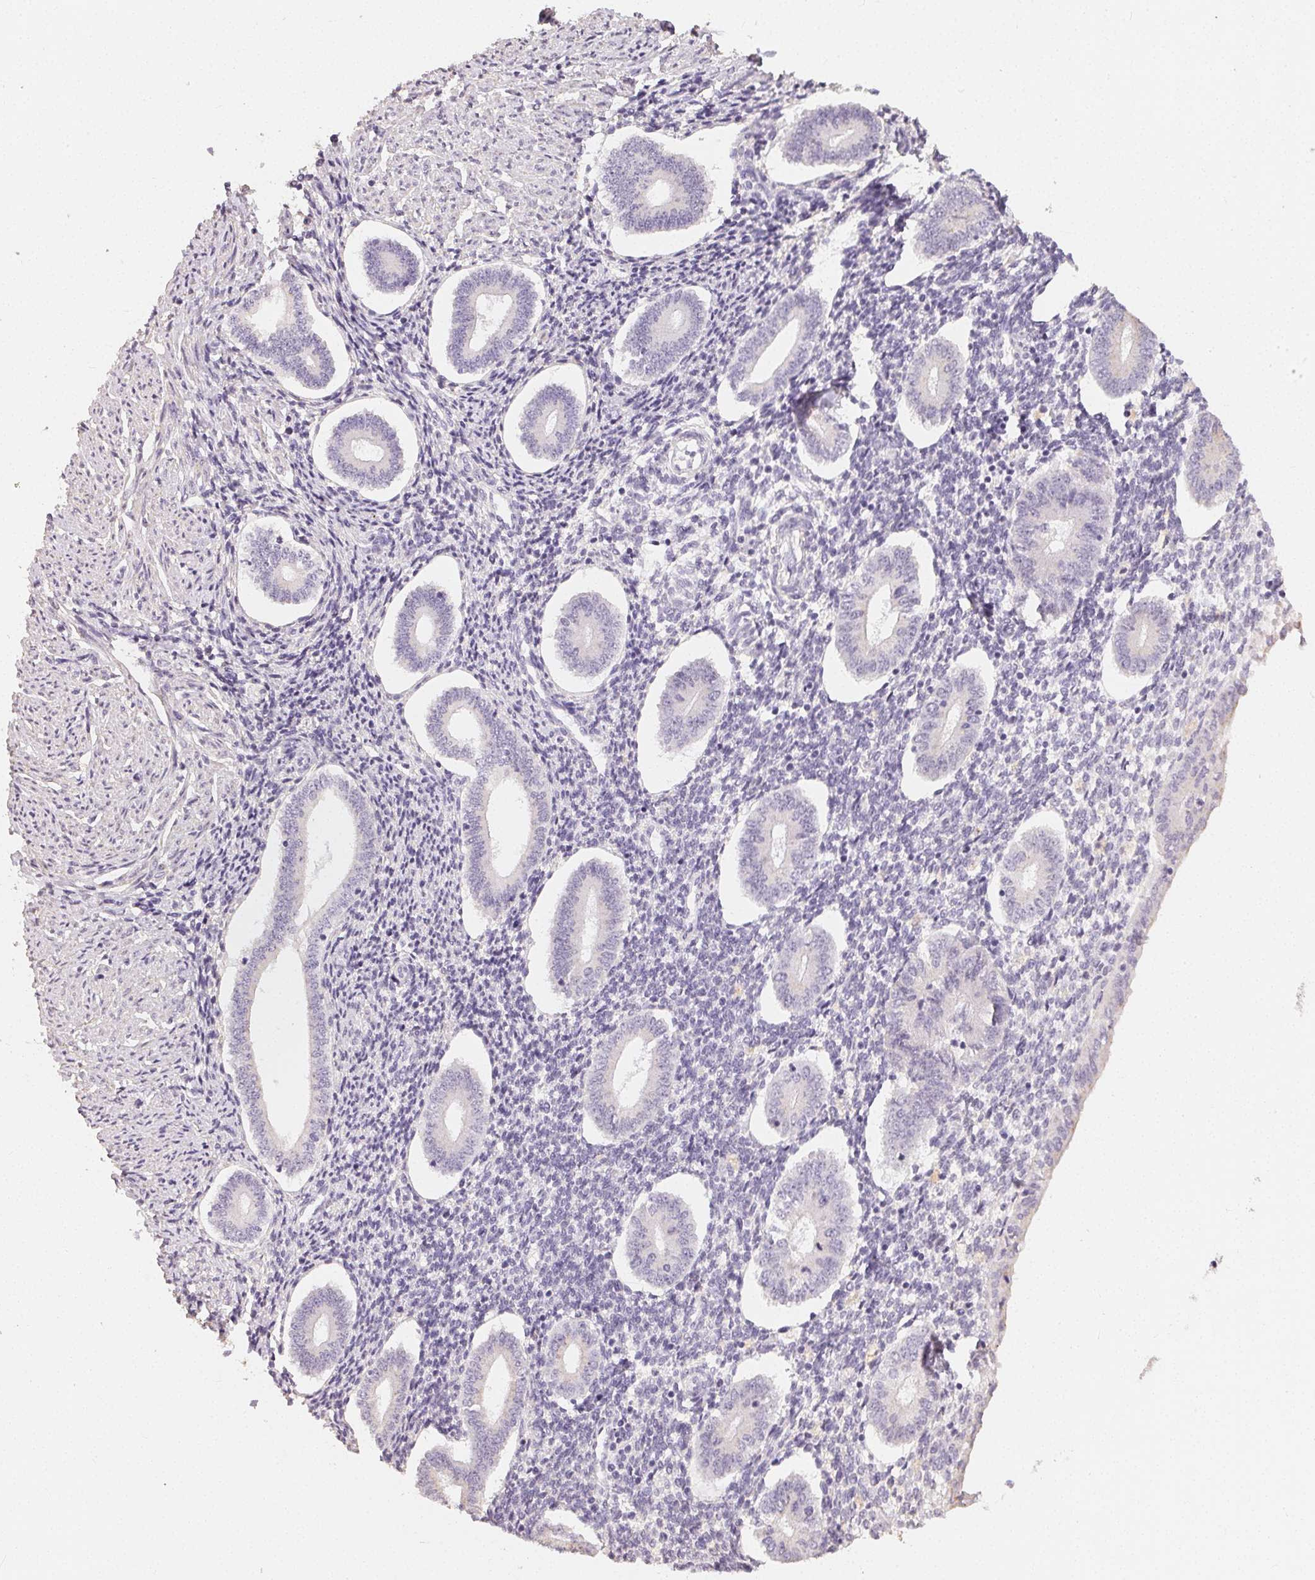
{"staining": {"intensity": "negative", "quantity": "none", "location": "none"}, "tissue": "endometrium", "cell_type": "Cells in endometrial stroma", "image_type": "normal", "snomed": [{"axis": "morphology", "description": "Normal tissue, NOS"}, {"axis": "topography", "description": "Endometrium"}], "caption": "The image exhibits no staining of cells in endometrial stroma in benign endometrium.", "gene": "TMEM174", "patient": {"sex": "female", "age": 40}}